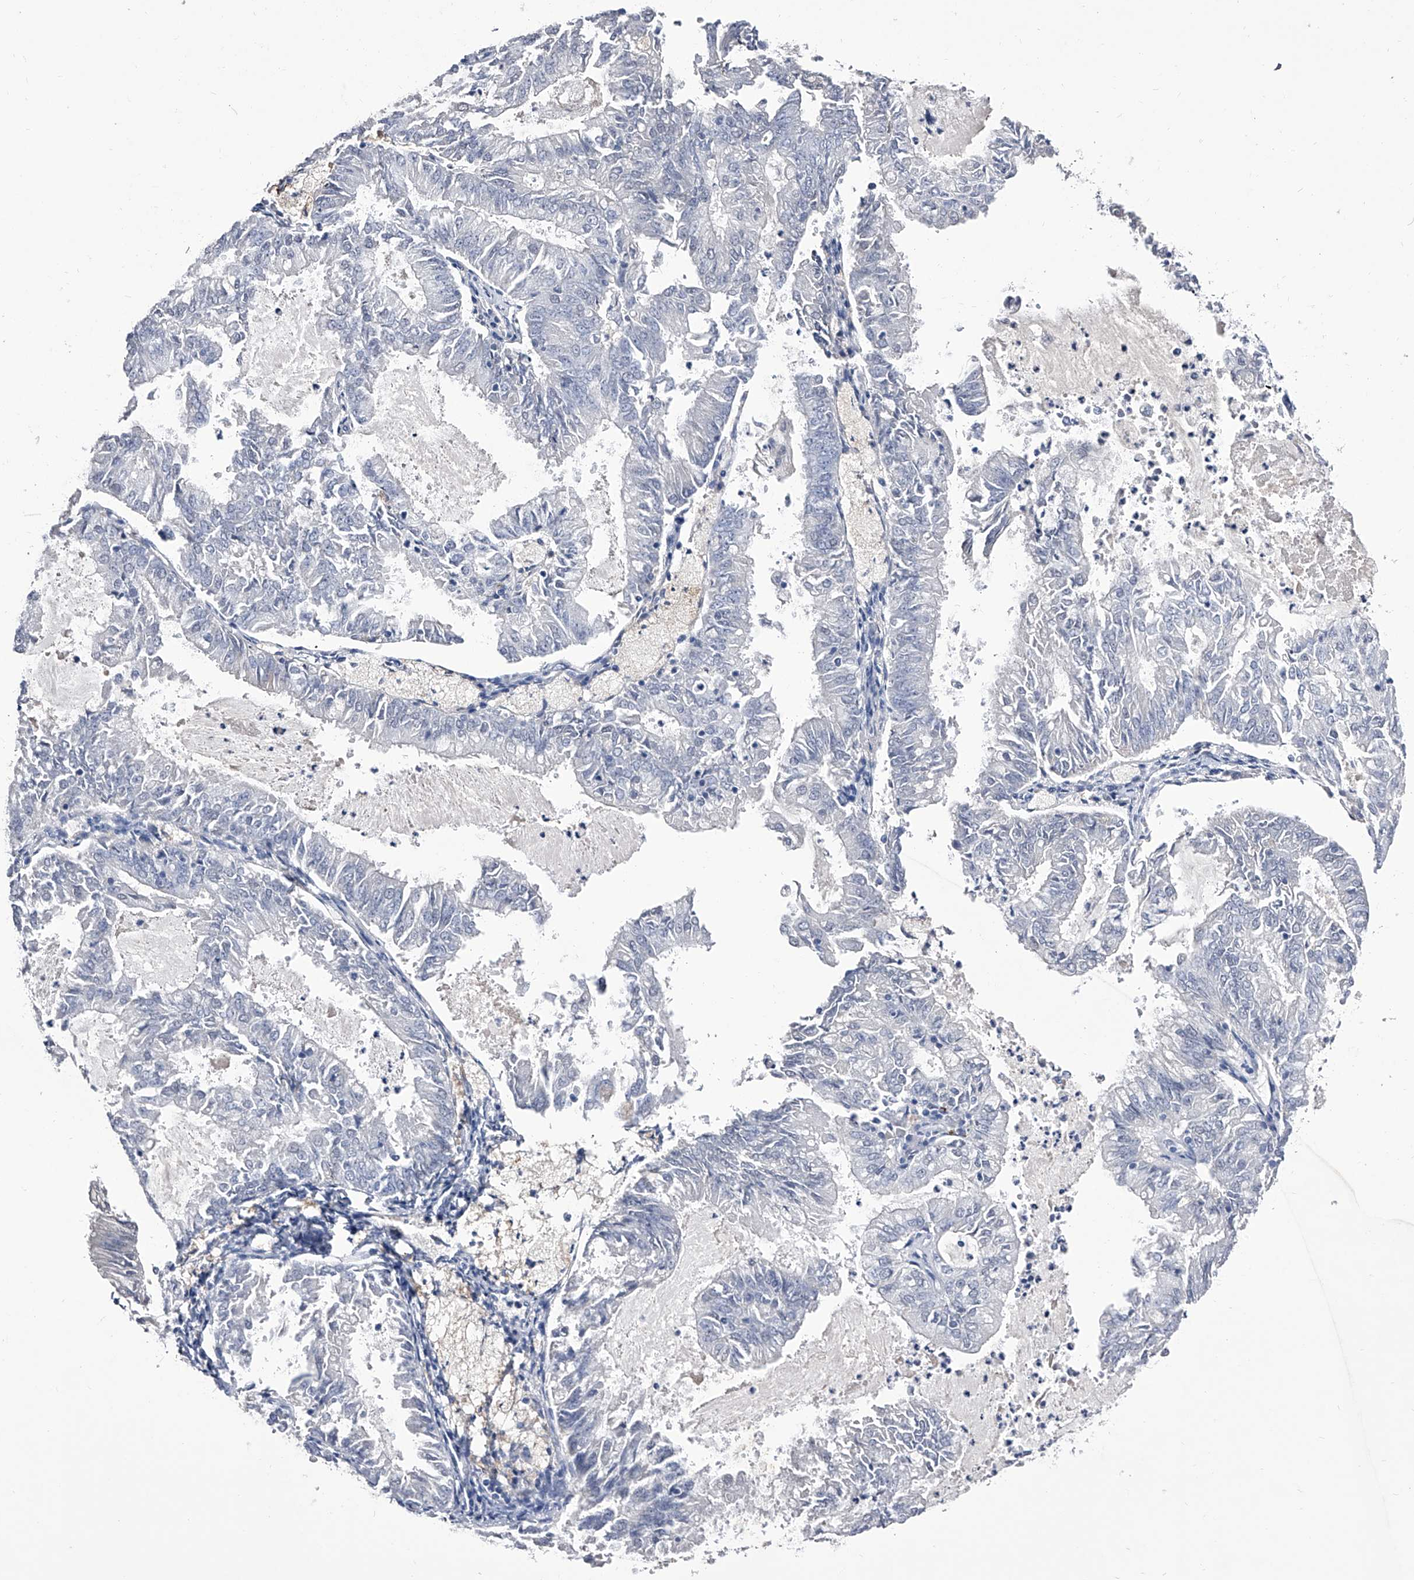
{"staining": {"intensity": "negative", "quantity": "none", "location": "none"}, "tissue": "endometrial cancer", "cell_type": "Tumor cells", "image_type": "cancer", "snomed": [{"axis": "morphology", "description": "Adenocarcinoma, NOS"}, {"axis": "topography", "description": "Endometrium"}], "caption": "Tumor cells show no significant protein expression in endometrial cancer (adenocarcinoma).", "gene": "CRISP2", "patient": {"sex": "female", "age": 57}}